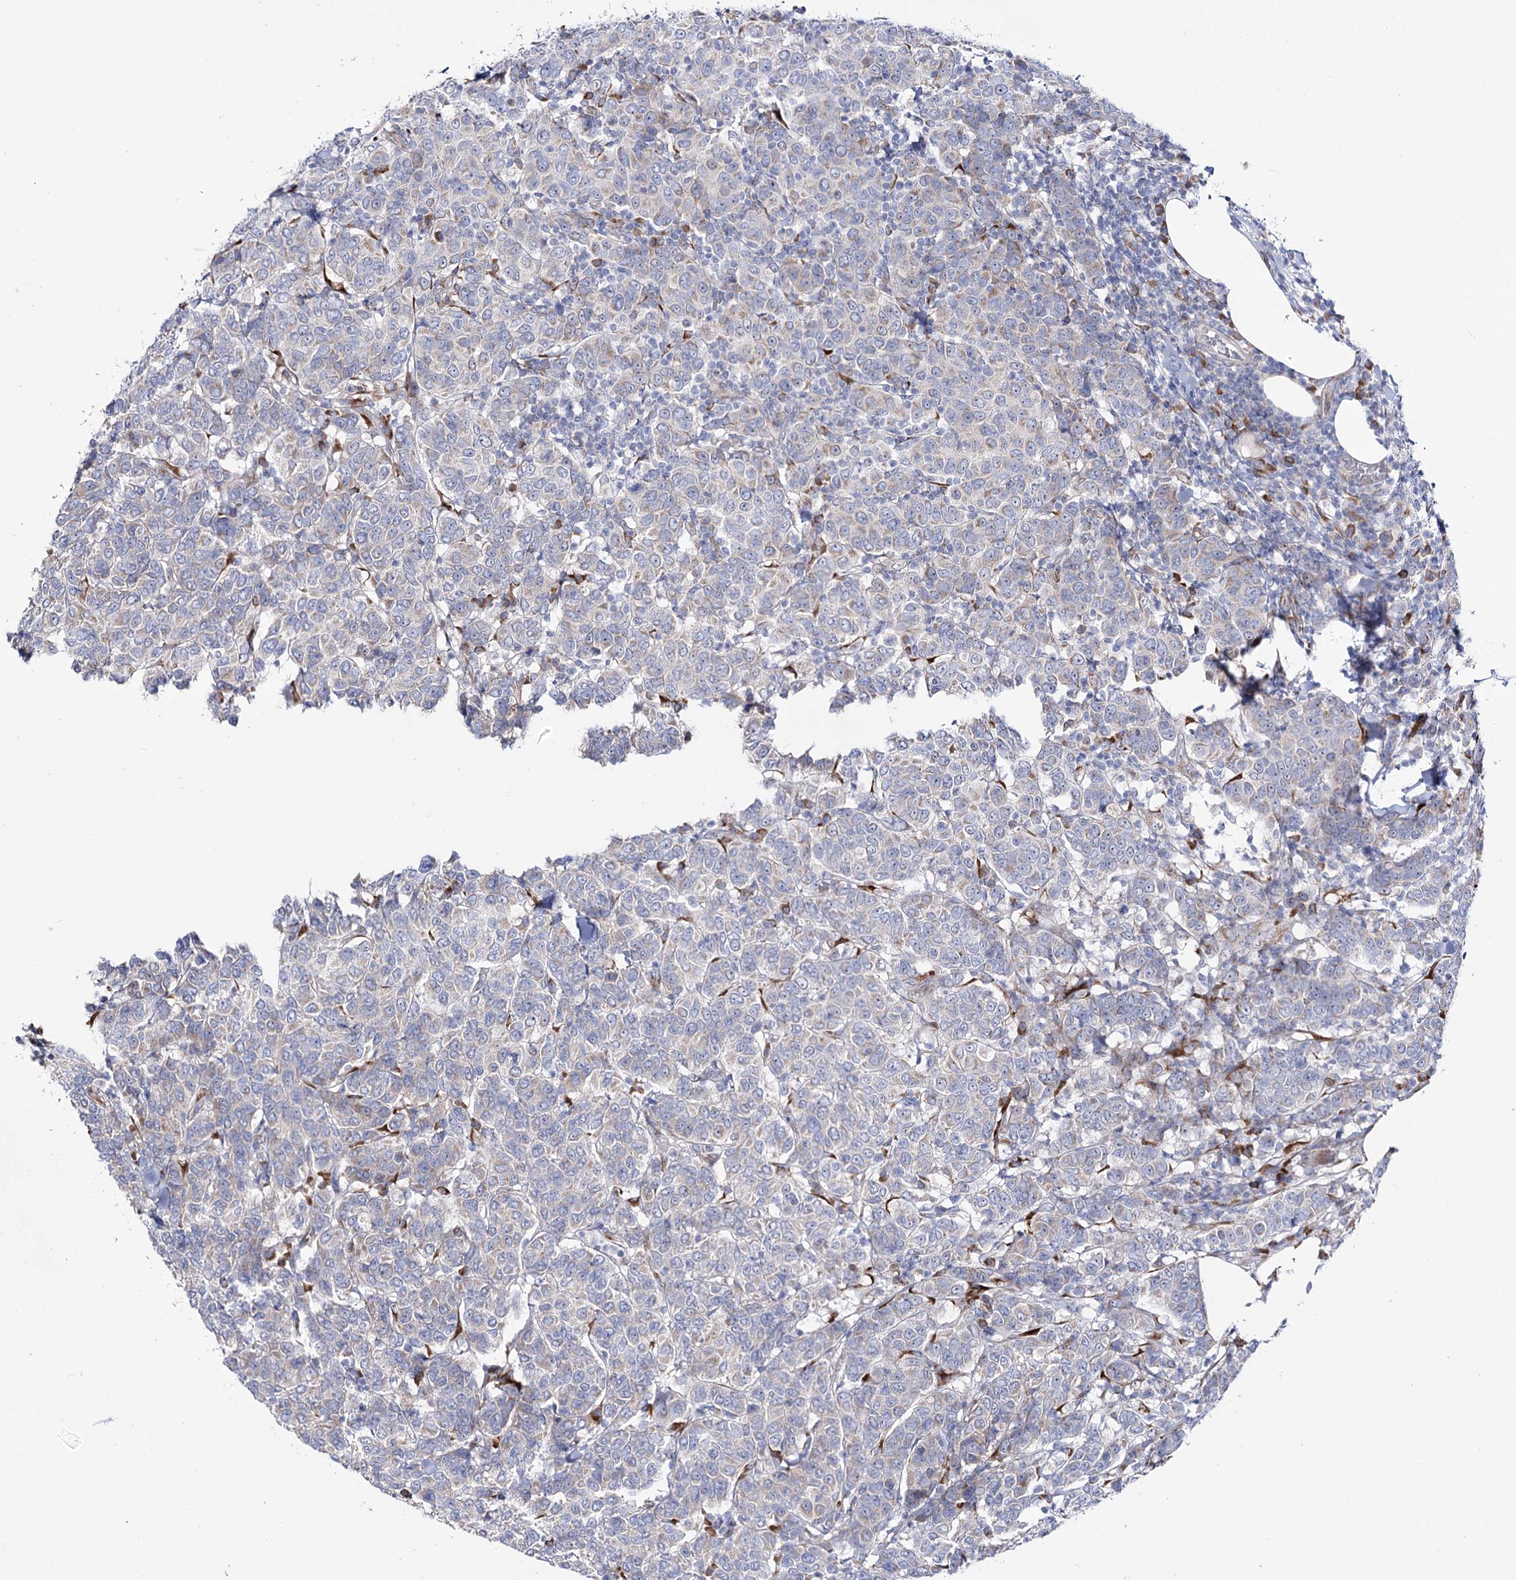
{"staining": {"intensity": "negative", "quantity": "none", "location": "none"}, "tissue": "breast cancer", "cell_type": "Tumor cells", "image_type": "cancer", "snomed": [{"axis": "morphology", "description": "Duct carcinoma"}, {"axis": "topography", "description": "Breast"}], "caption": "Breast cancer (invasive ductal carcinoma) was stained to show a protein in brown. There is no significant expression in tumor cells. (Brightfield microscopy of DAB immunohistochemistry at high magnification).", "gene": "METTL5", "patient": {"sex": "female", "age": 55}}